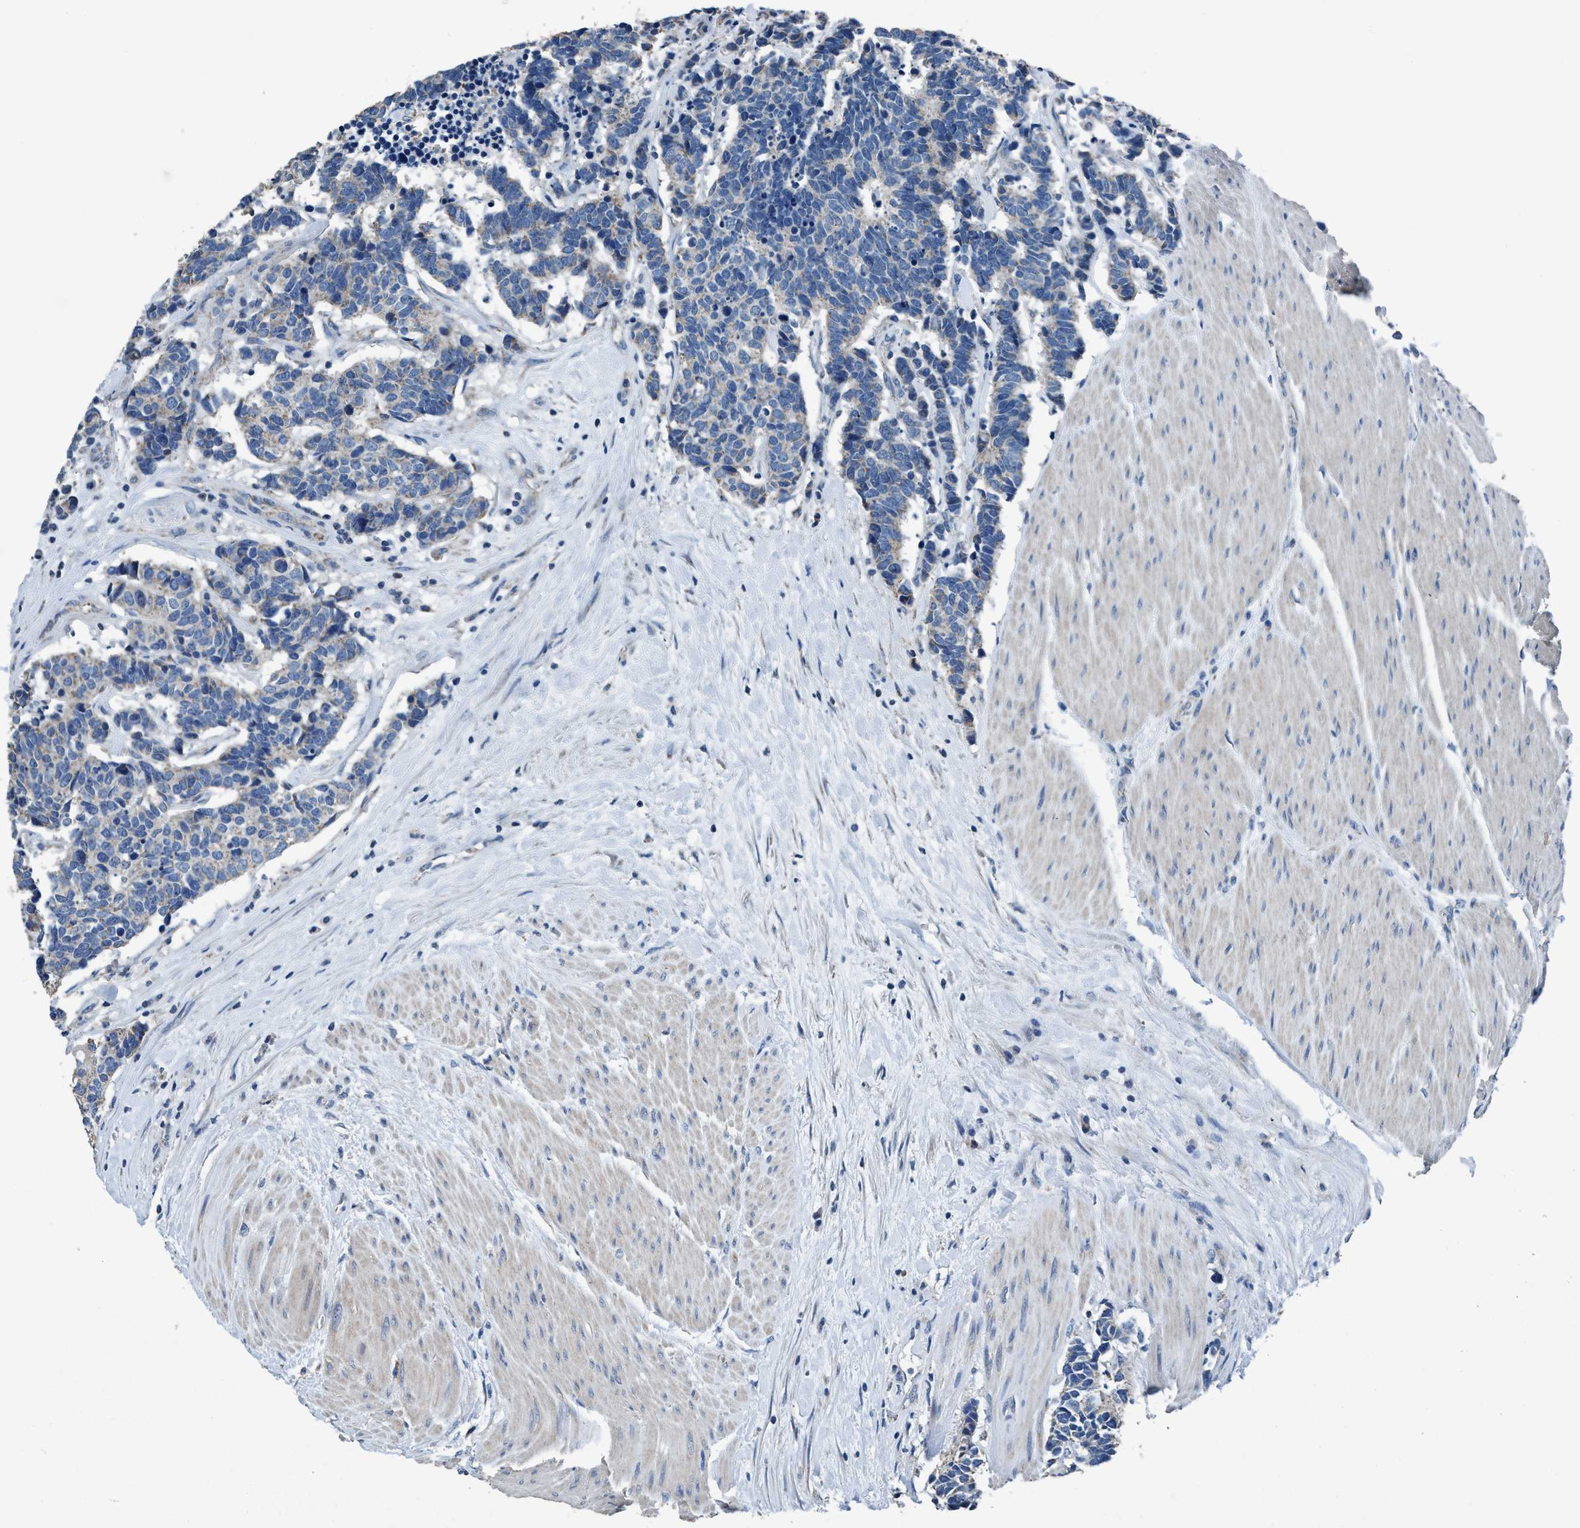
{"staining": {"intensity": "weak", "quantity": "<25%", "location": "cytoplasmic/membranous"}, "tissue": "carcinoid", "cell_type": "Tumor cells", "image_type": "cancer", "snomed": [{"axis": "morphology", "description": "Carcinoma, NOS"}, {"axis": "morphology", "description": "Carcinoid, malignant, NOS"}, {"axis": "topography", "description": "Urinary bladder"}], "caption": "Immunohistochemistry of carcinoid (malignant) exhibits no expression in tumor cells.", "gene": "ANKFN1", "patient": {"sex": "male", "age": 57}}